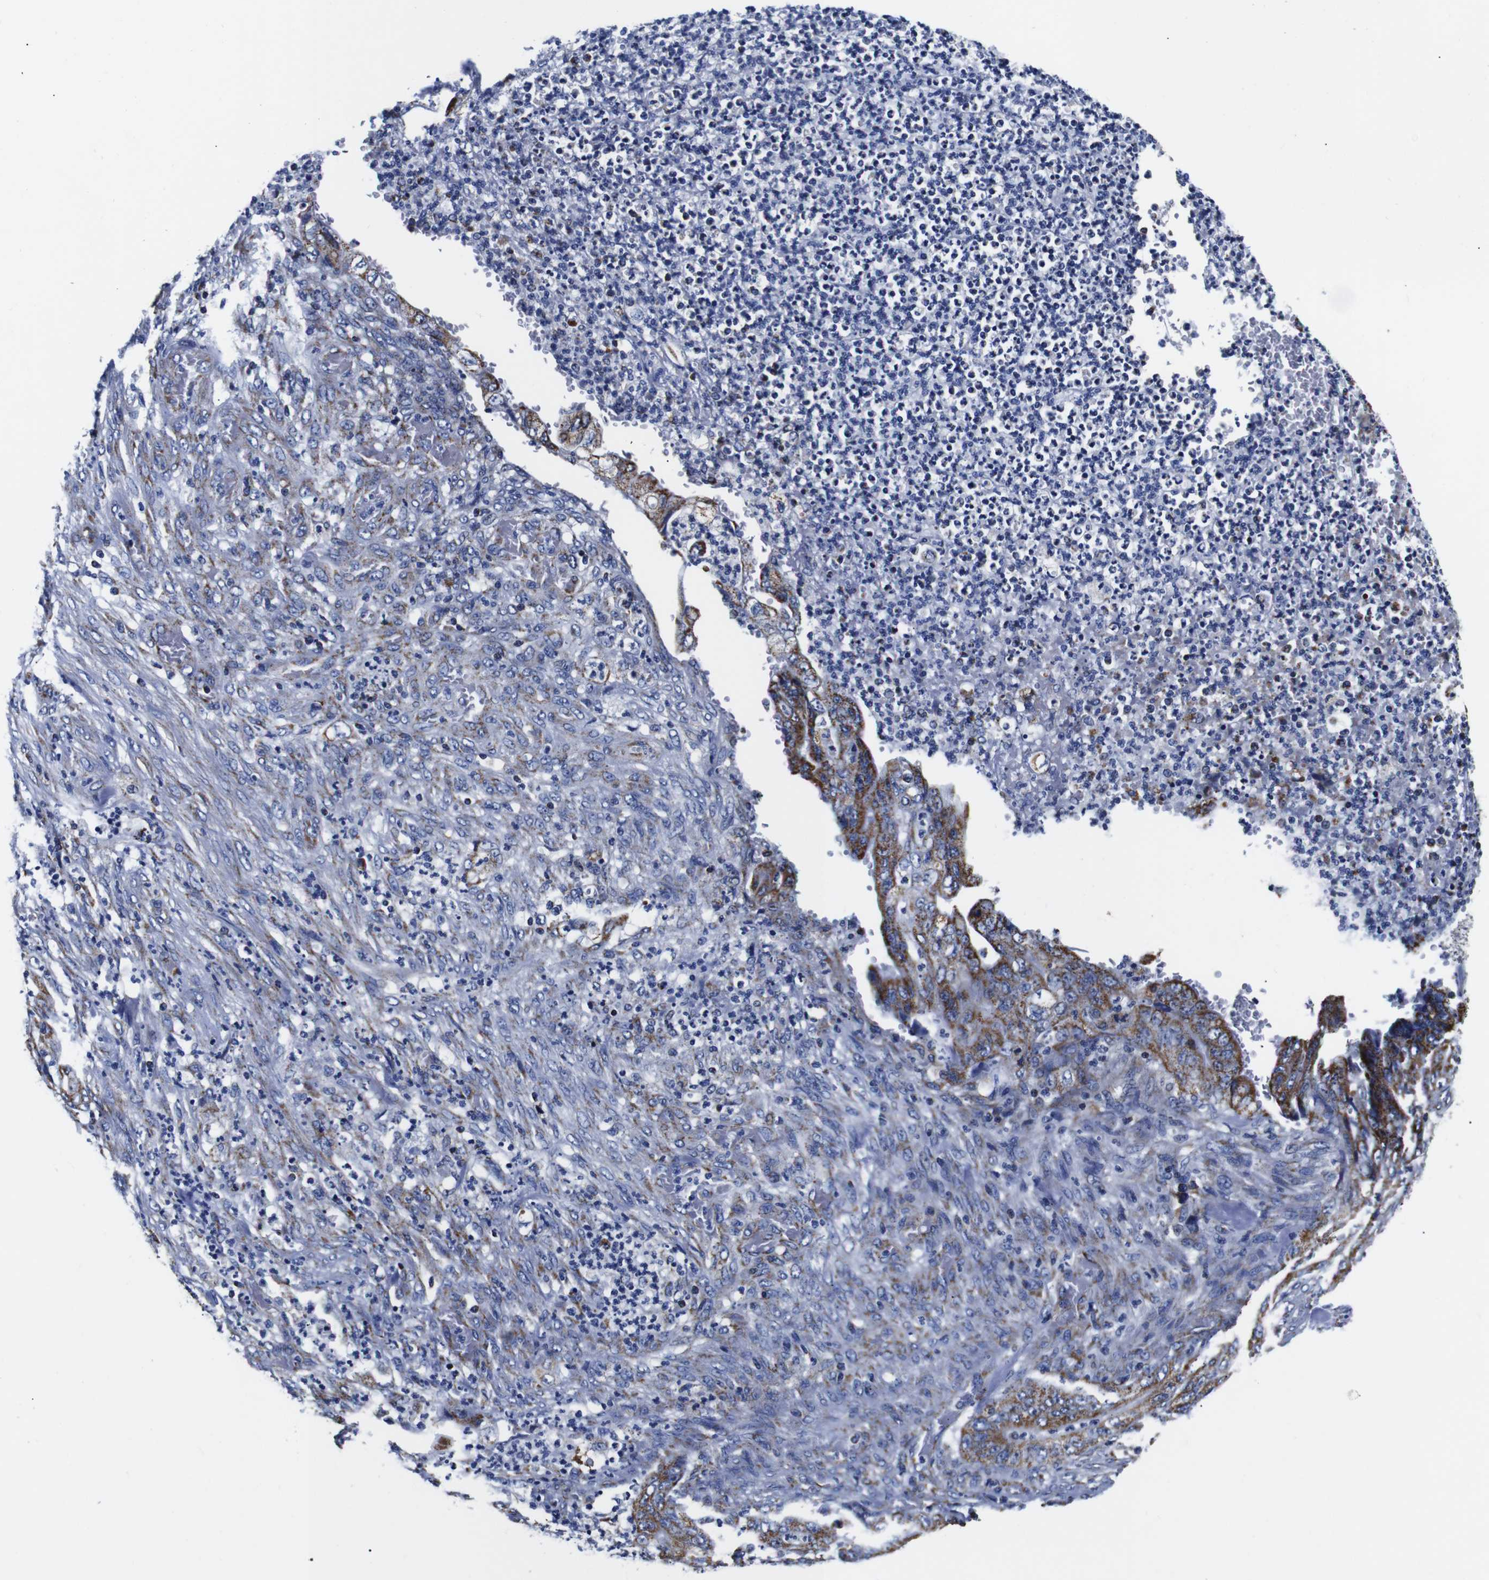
{"staining": {"intensity": "moderate", "quantity": ">75%", "location": "cytoplasmic/membranous"}, "tissue": "stomach cancer", "cell_type": "Tumor cells", "image_type": "cancer", "snomed": [{"axis": "morphology", "description": "Adenocarcinoma, NOS"}, {"axis": "topography", "description": "Stomach"}], "caption": "Stomach adenocarcinoma was stained to show a protein in brown. There is medium levels of moderate cytoplasmic/membranous staining in about >75% of tumor cells. The staining was performed using DAB, with brown indicating positive protein expression. Nuclei are stained blue with hematoxylin.", "gene": "FKBP9", "patient": {"sex": "female", "age": 73}}